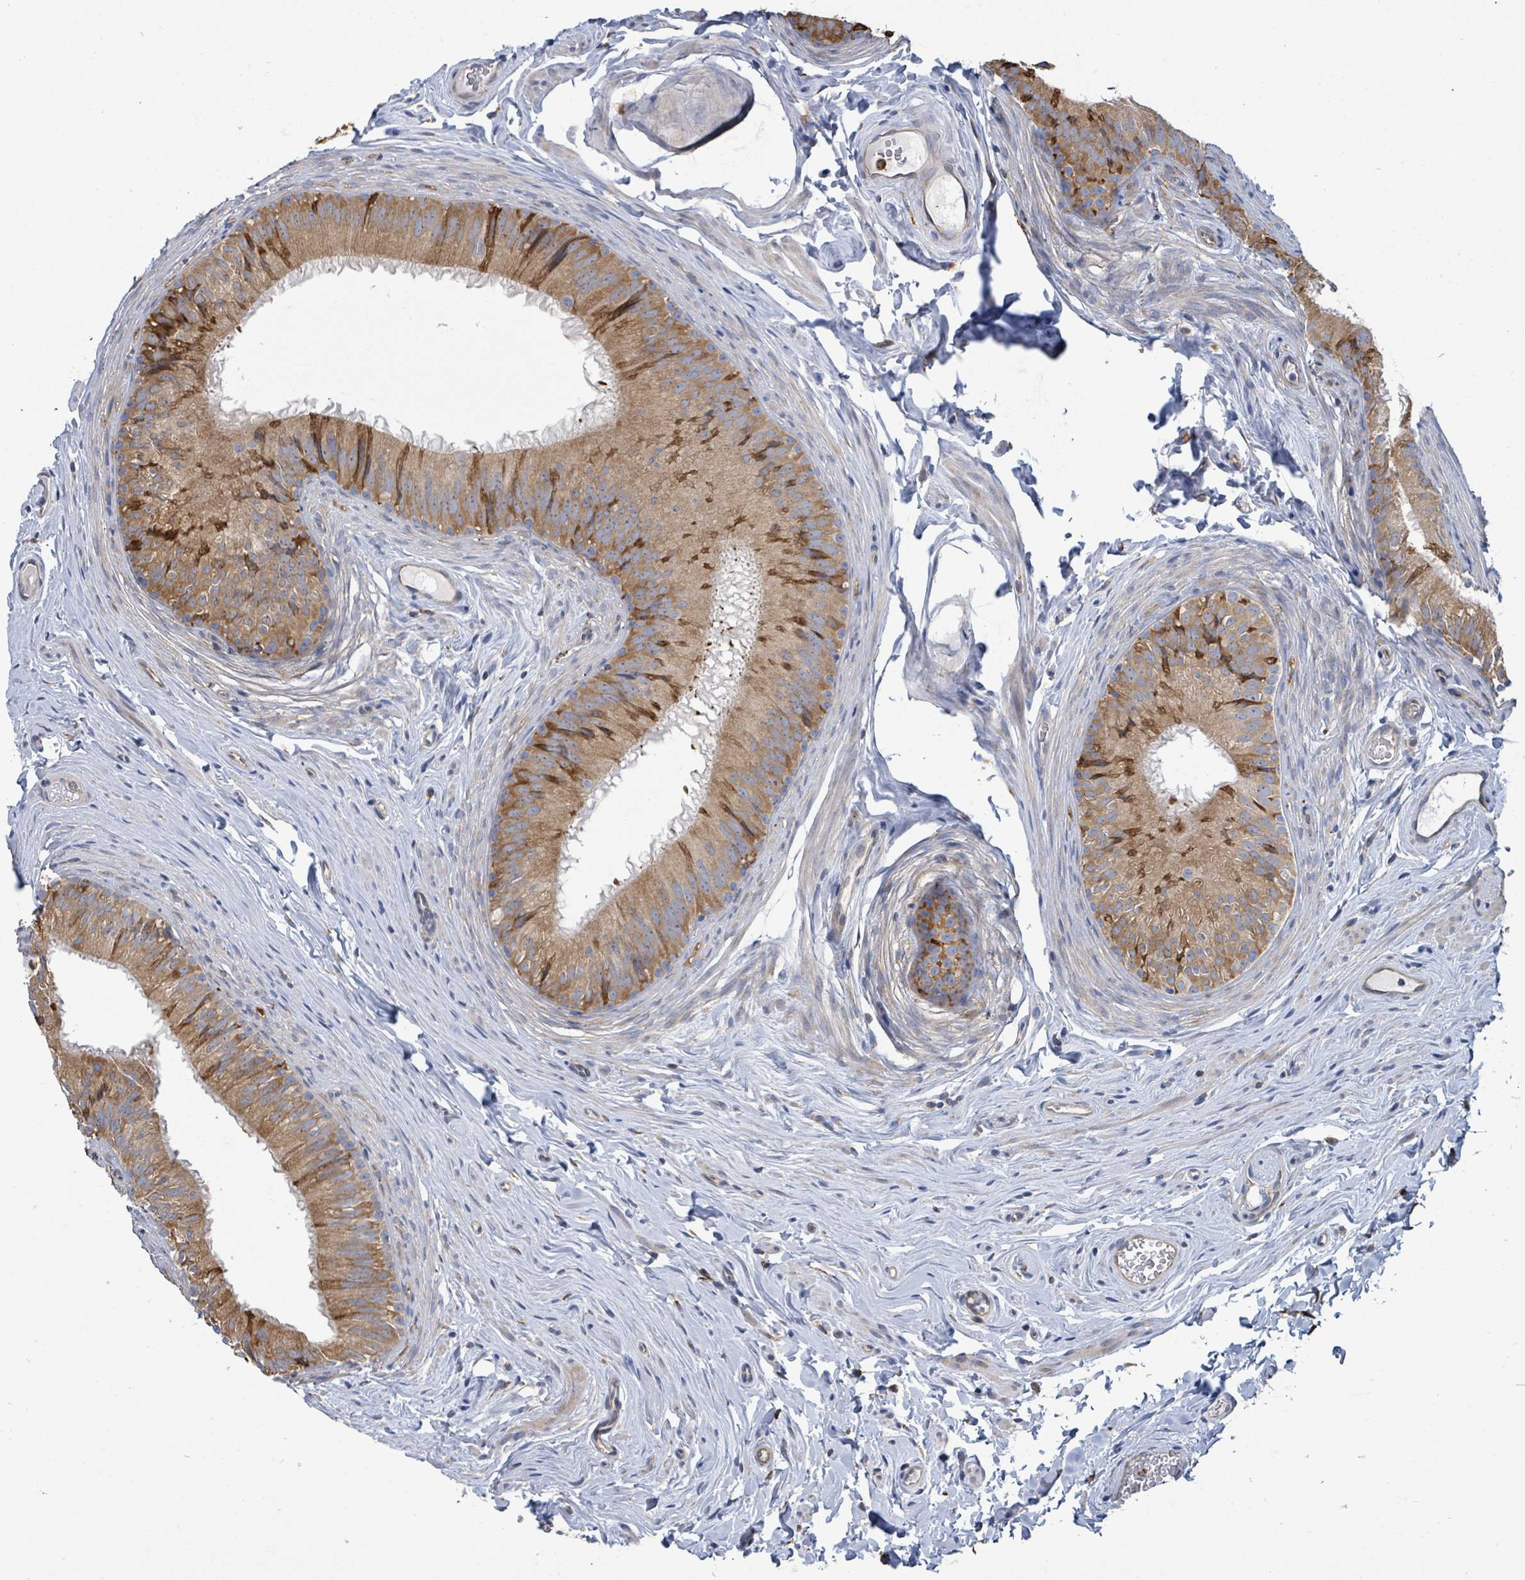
{"staining": {"intensity": "moderate", "quantity": ">75%", "location": "cytoplasmic/membranous"}, "tissue": "epididymis", "cell_type": "Glandular cells", "image_type": "normal", "snomed": [{"axis": "morphology", "description": "Normal tissue, NOS"}, {"axis": "topography", "description": "Epididymis, spermatic cord, NOS"}], "caption": "Benign epididymis demonstrates moderate cytoplasmic/membranous positivity in about >75% of glandular cells, visualized by immunohistochemistry. The protein of interest is stained brown, and the nuclei are stained in blue (DAB (3,3'-diaminobenzidine) IHC with brightfield microscopy, high magnification).", "gene": "RFPL4AL1", "patient": {"sex": "male", "age": 25}}